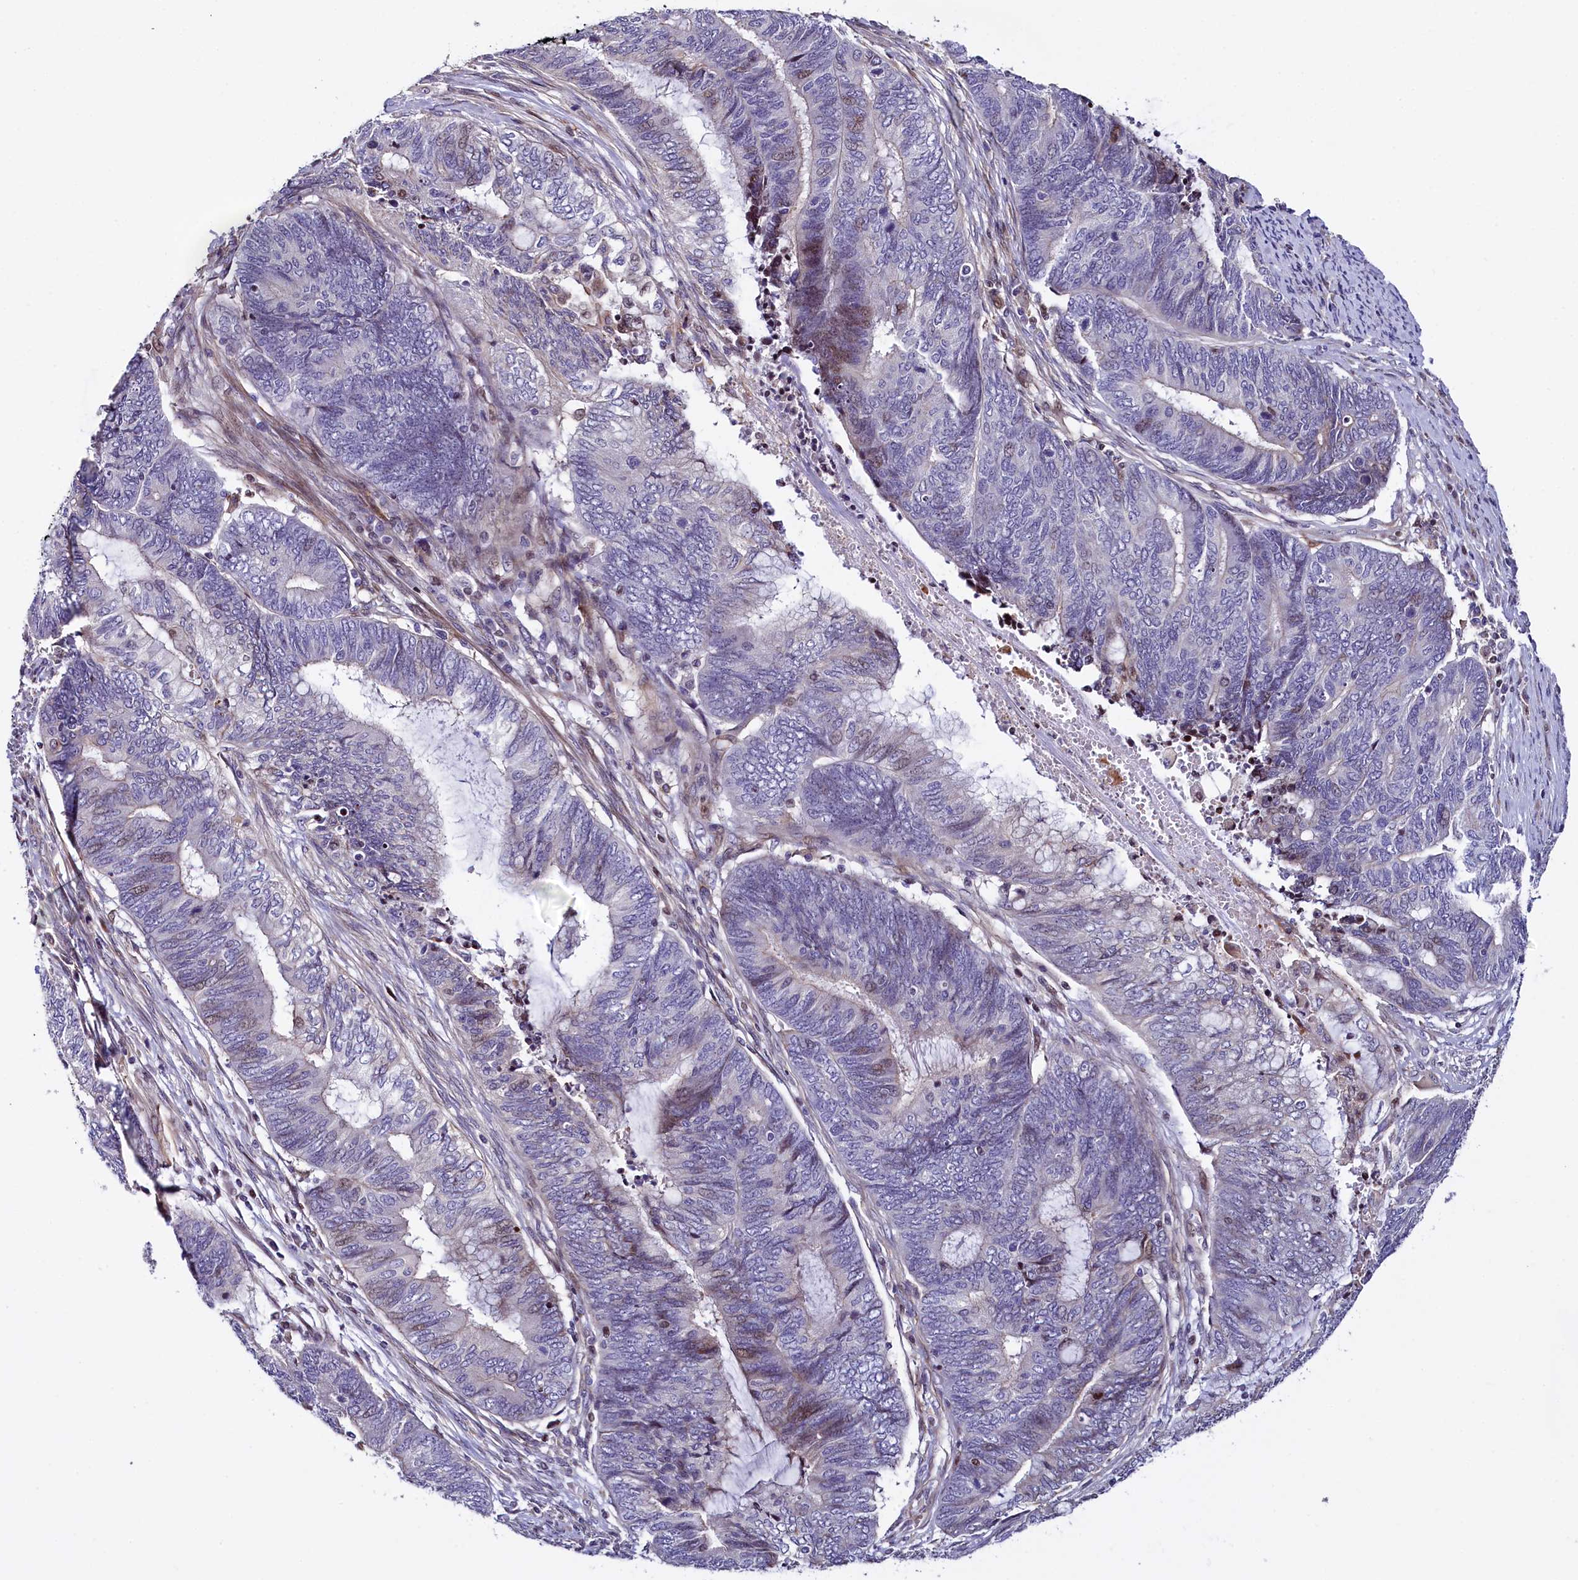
{"staining": {"intensity": "weak", "quantity": "<25%", "location": "nuclear"}, "tissue": "endometrial cancer", "cell_type": "Tumor cells", "image_type": "cancer", "snomed": [{"axis": "morphology", "description": "Adenocarcinoma, NOS"}, {"axis": "topography", "description": "Uterus"}, {"axis": "topography", "description": "Endometrium"}], "caption": "A histopathology image of endometrial cancer stained for a protein demonstrates no brown staining in tumor cells. (Immunohistochemistry (ihc), brightfield microscopy, high magnification).", "gene": "TGDS", "patient": {"sex": "female", "age": 70}}